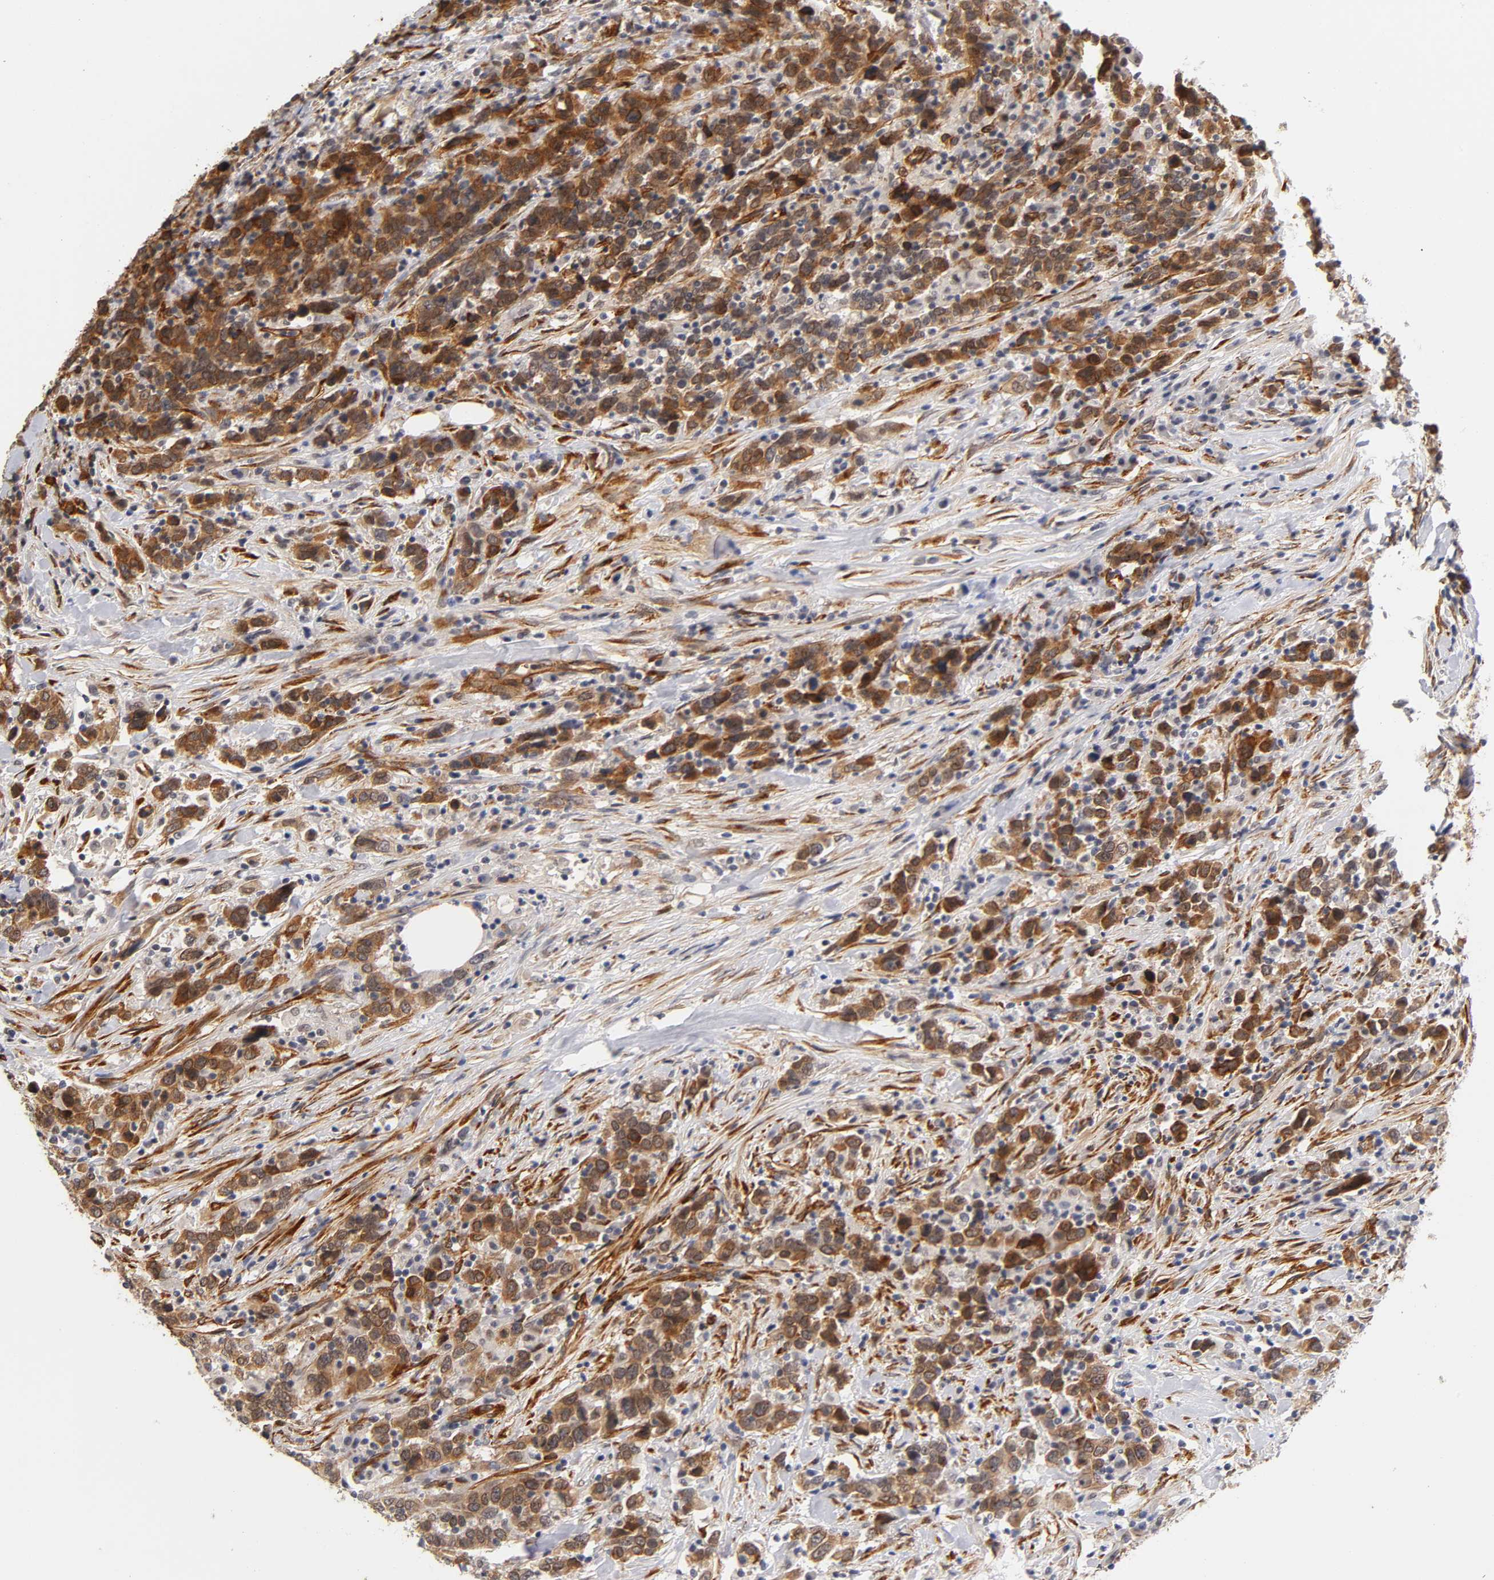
{"staining": {"intensity": "strong", "quantity": ">75%", "location": "cytoplasmic/membranous"}, "tissue": "urothelial cancer", "cell_type": "Tumor cells", "image_type": "cancer", "snomed": [{"axis": "morphology", "description": "Urothelial carcinoma, High grade"}, {"axis": "topography", "description": "Urinary bladder"}], "caption": "Immunohistochemistry staining of urothelial cancer, which displays high levels of strong cytoplasmic/membranous staining in about >75% of tumor cells indicating strong cytoplasmic/membranous protein expression. The staining was performed using DAB (brown) for protein detection and nuclei were counterstained in hematoxylin (blue).", "gene": "LAMB1", "patient": {"sex": "male", "age": 61}}